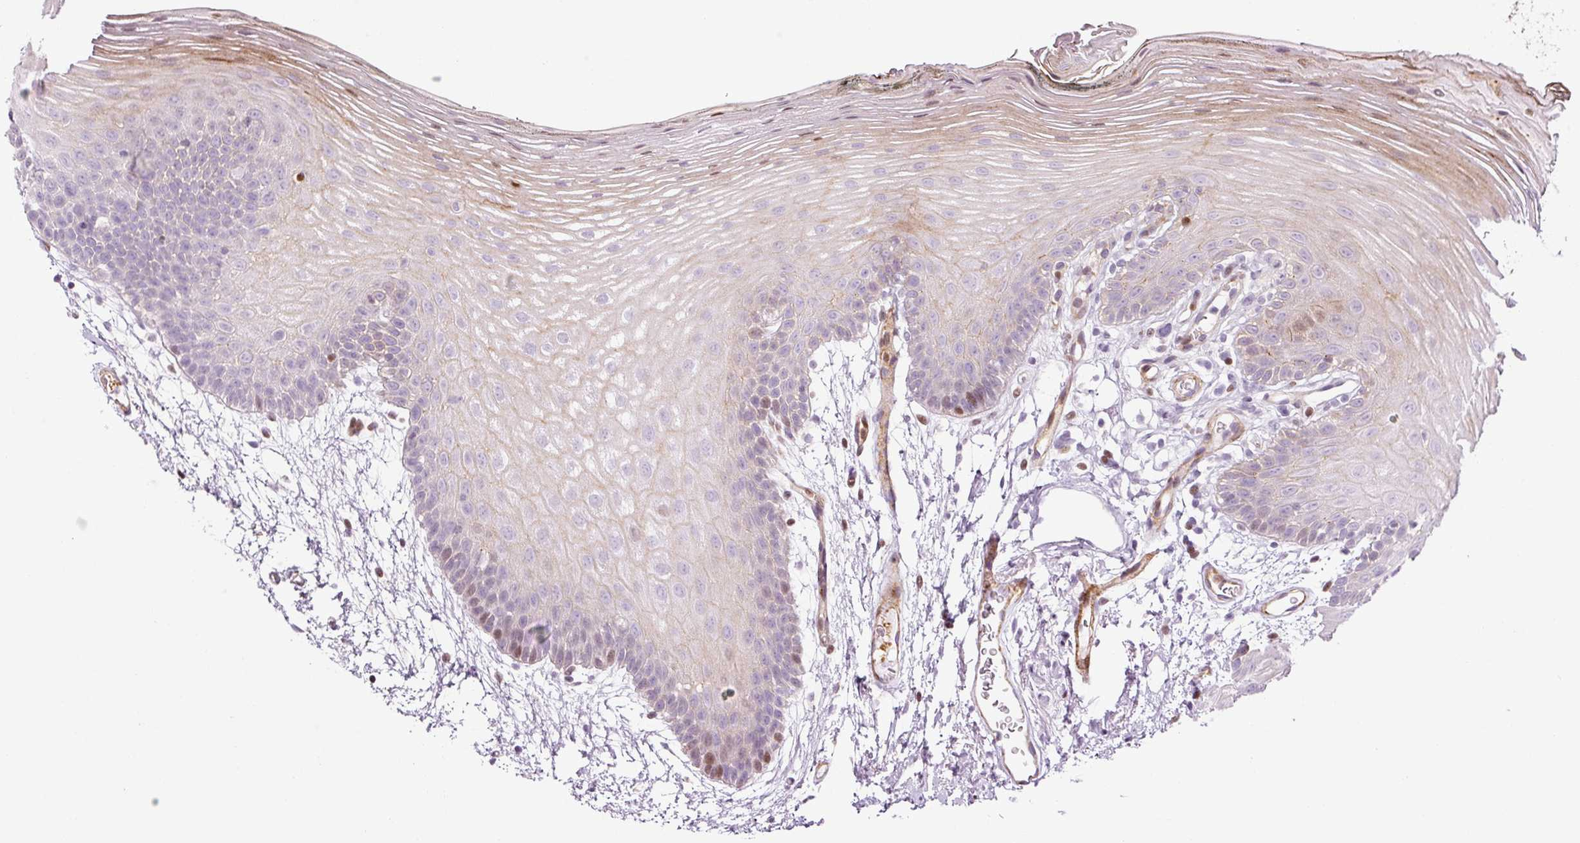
{"staining": {"intensity": "moderate", "quantity": "<25%", "location": "cytoplasmic/membranous,nuclear"}, "tissue": "oral mucosa", "cell_type": "Squamous epithelial cells", "image_type": "normal", "snomed": [{"axis": "morphology", "description": "Normal tissue, NOS"}, {"axis": "morphology", "description": "Squamous cell carcinoma, NOS"}, {"axis": "topography", "description": "Oral tissue"}, {"axis": "topography", "description": "Head-Neck"}], "caption": "An IHC histopathology image of normal tissue is shown. Protein staining in brown highlights moderate cytoplasmic/membranous,nuclear positivity in oral mucosa within squamous epithelial cells. (DAB (3,3'-diaminobenzidine) = brown stain, brightfield microscopy at high magnification).", "gene": "ANKRD20A1", "patient": {"sex": "female", "age": 81}}